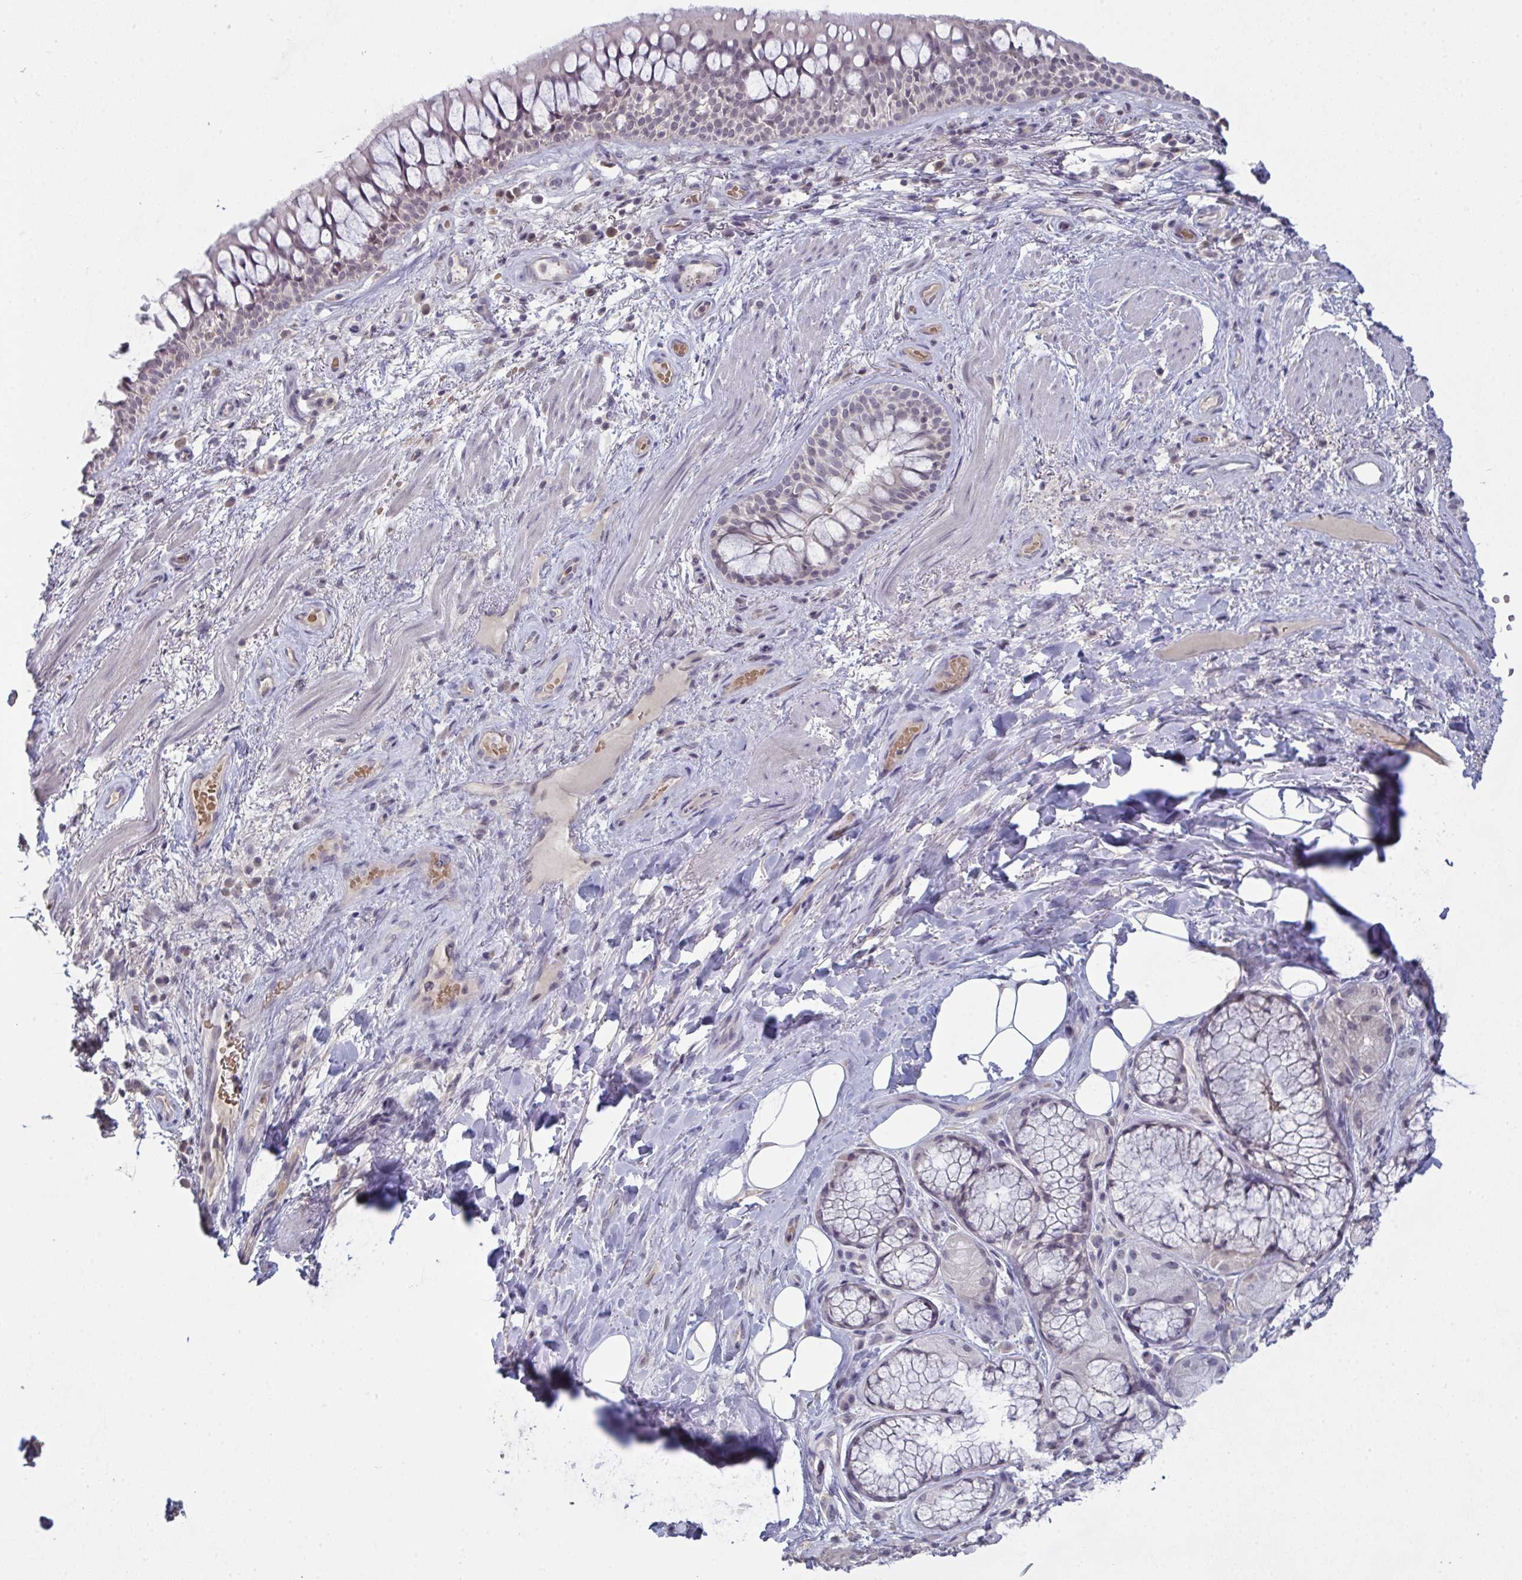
{"staining": {"intensity": "negative", "quantity": "none", "location": "none"}, "tissue": "adipose tissue", "cell_type": "Adipocytes", "image_type": "normal", "snomed": [{"axis": "morphology", "description": "Normal tissue, NOS"}, {"axis": "topography", "description": "Cartilage tissue"}, {"axis": "topography", "description": "Bronchus"}], "caption": "Adipose tissue stained for a protein using immunohistochemistry (IHC) shows no expression adipocytes.", "gene": "ZNF784", "patient": {"sex": "male", "age": 64}}